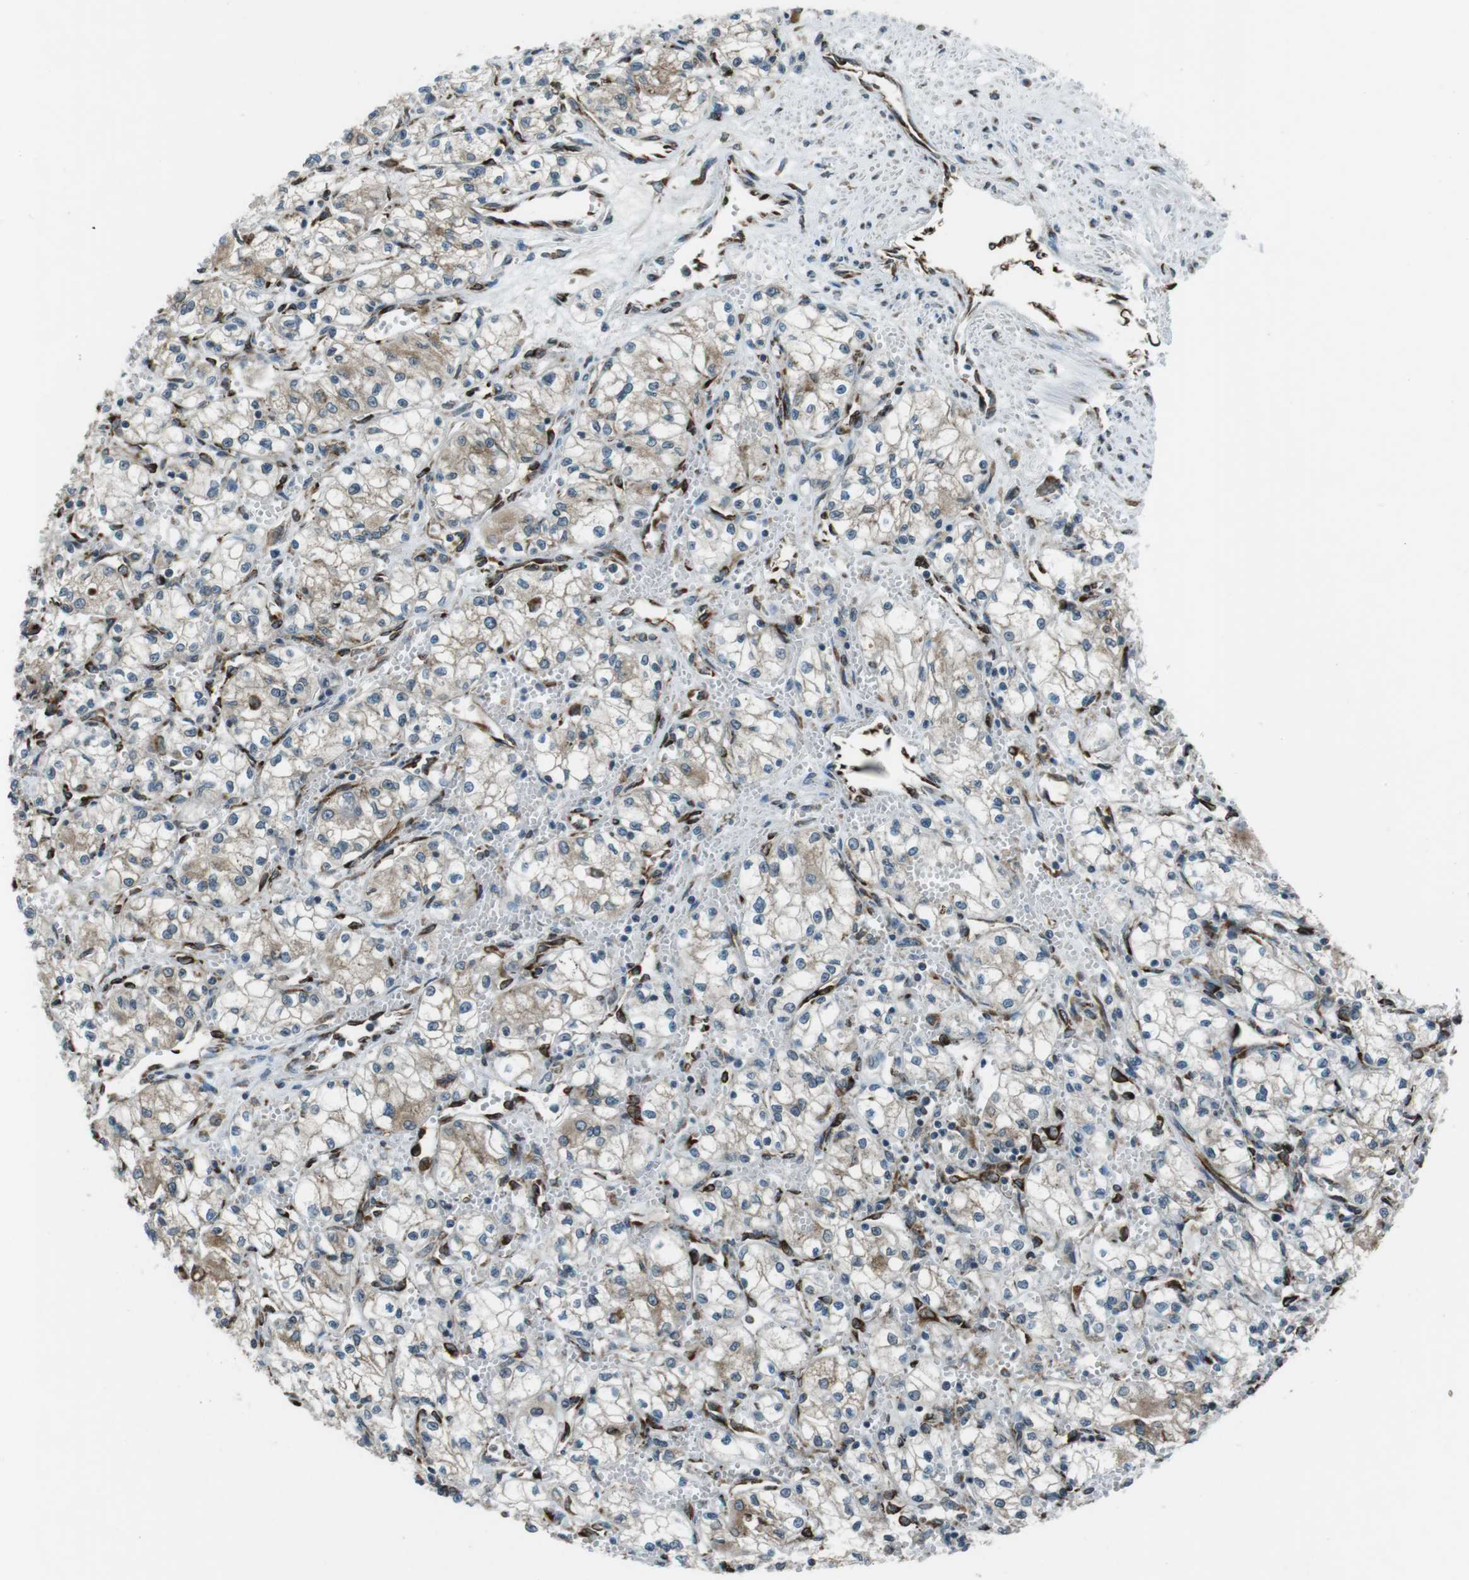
{"staining": {"intensity": "weak", "quantity": "25%-75%", "location": "cytoplasmic/membranous"}, "tissue": "renal cancer", "cell_type": "Tumor cells", "image_type": "cancer", "snomed": [{"axis": "morphology", "description": "Normal tissue, NOS"}, {"axis": "morphology", "description": "Adenocarcinoma, NOS"}, {"axis": "topography", "description": "Kidney"}], "caption": "Immunohistochemistry (IHC) of human renal adenocarcinoma reveals low levels of weak cytoplasmic/membranous positivity in about 25%-75% of tumor cells.", "gene": "KTN1", "patient": {"sex": "male", "age": 59}}